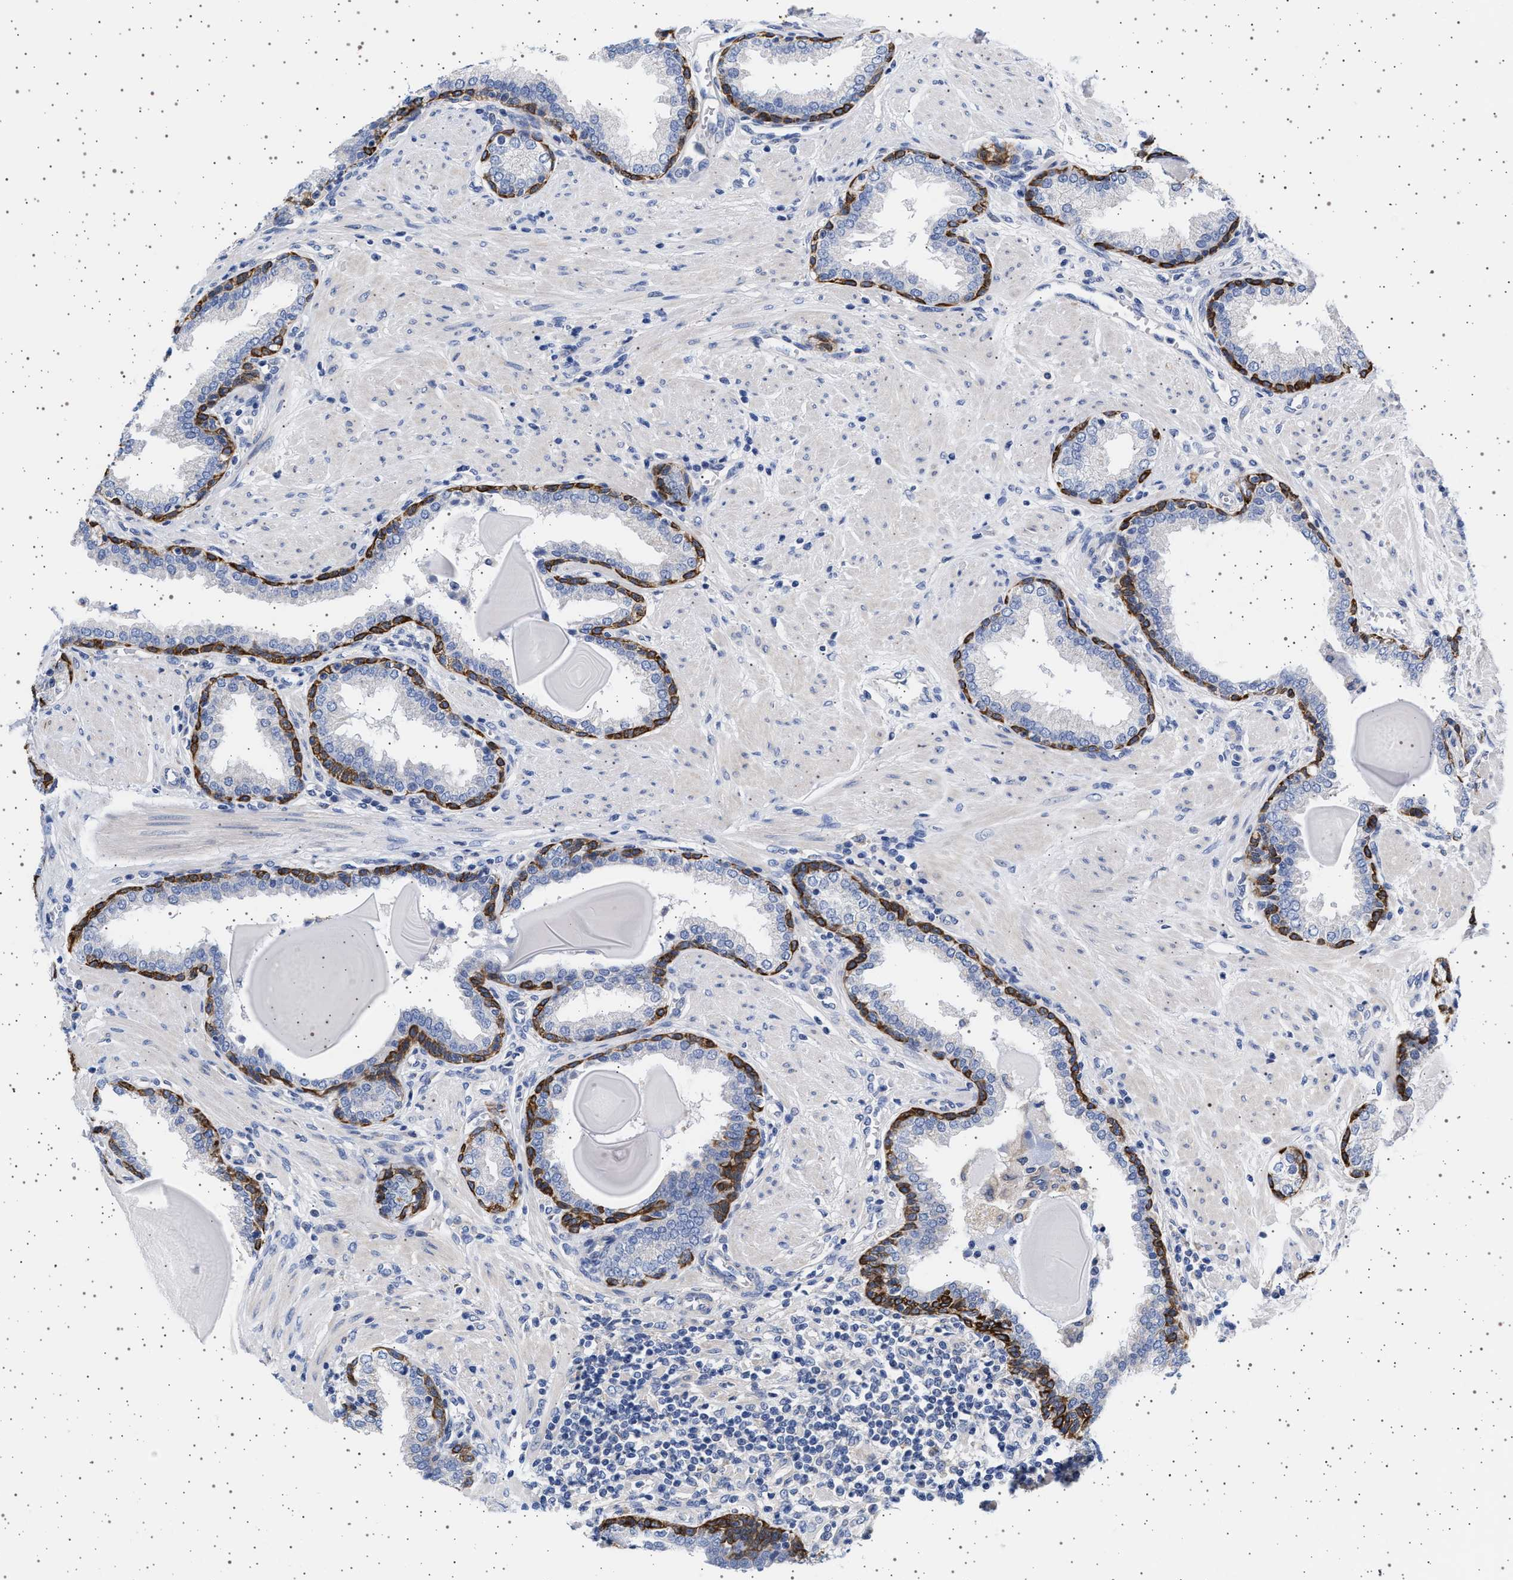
{"staining": {"intensity": "strong", "quantity": "<25%", "location": "cytoplasmic/membranous"}, "tissue": "prostate", "cell_type": "Glandular cells", "image_type": "normal", "snomed": [{"axis": "morphology", "description": "Normal tissue, NOS"}, {"axis": "topography", "description": "Prostate"}], "caption": "About <25% of glandular cells in benign prostate reveal strong cytoplasmic/membranous protein expression as visualized by brown immunohistochemical staining.", "gene": "TRMT10B", "patient": {"sex": "male", "age": 51}}